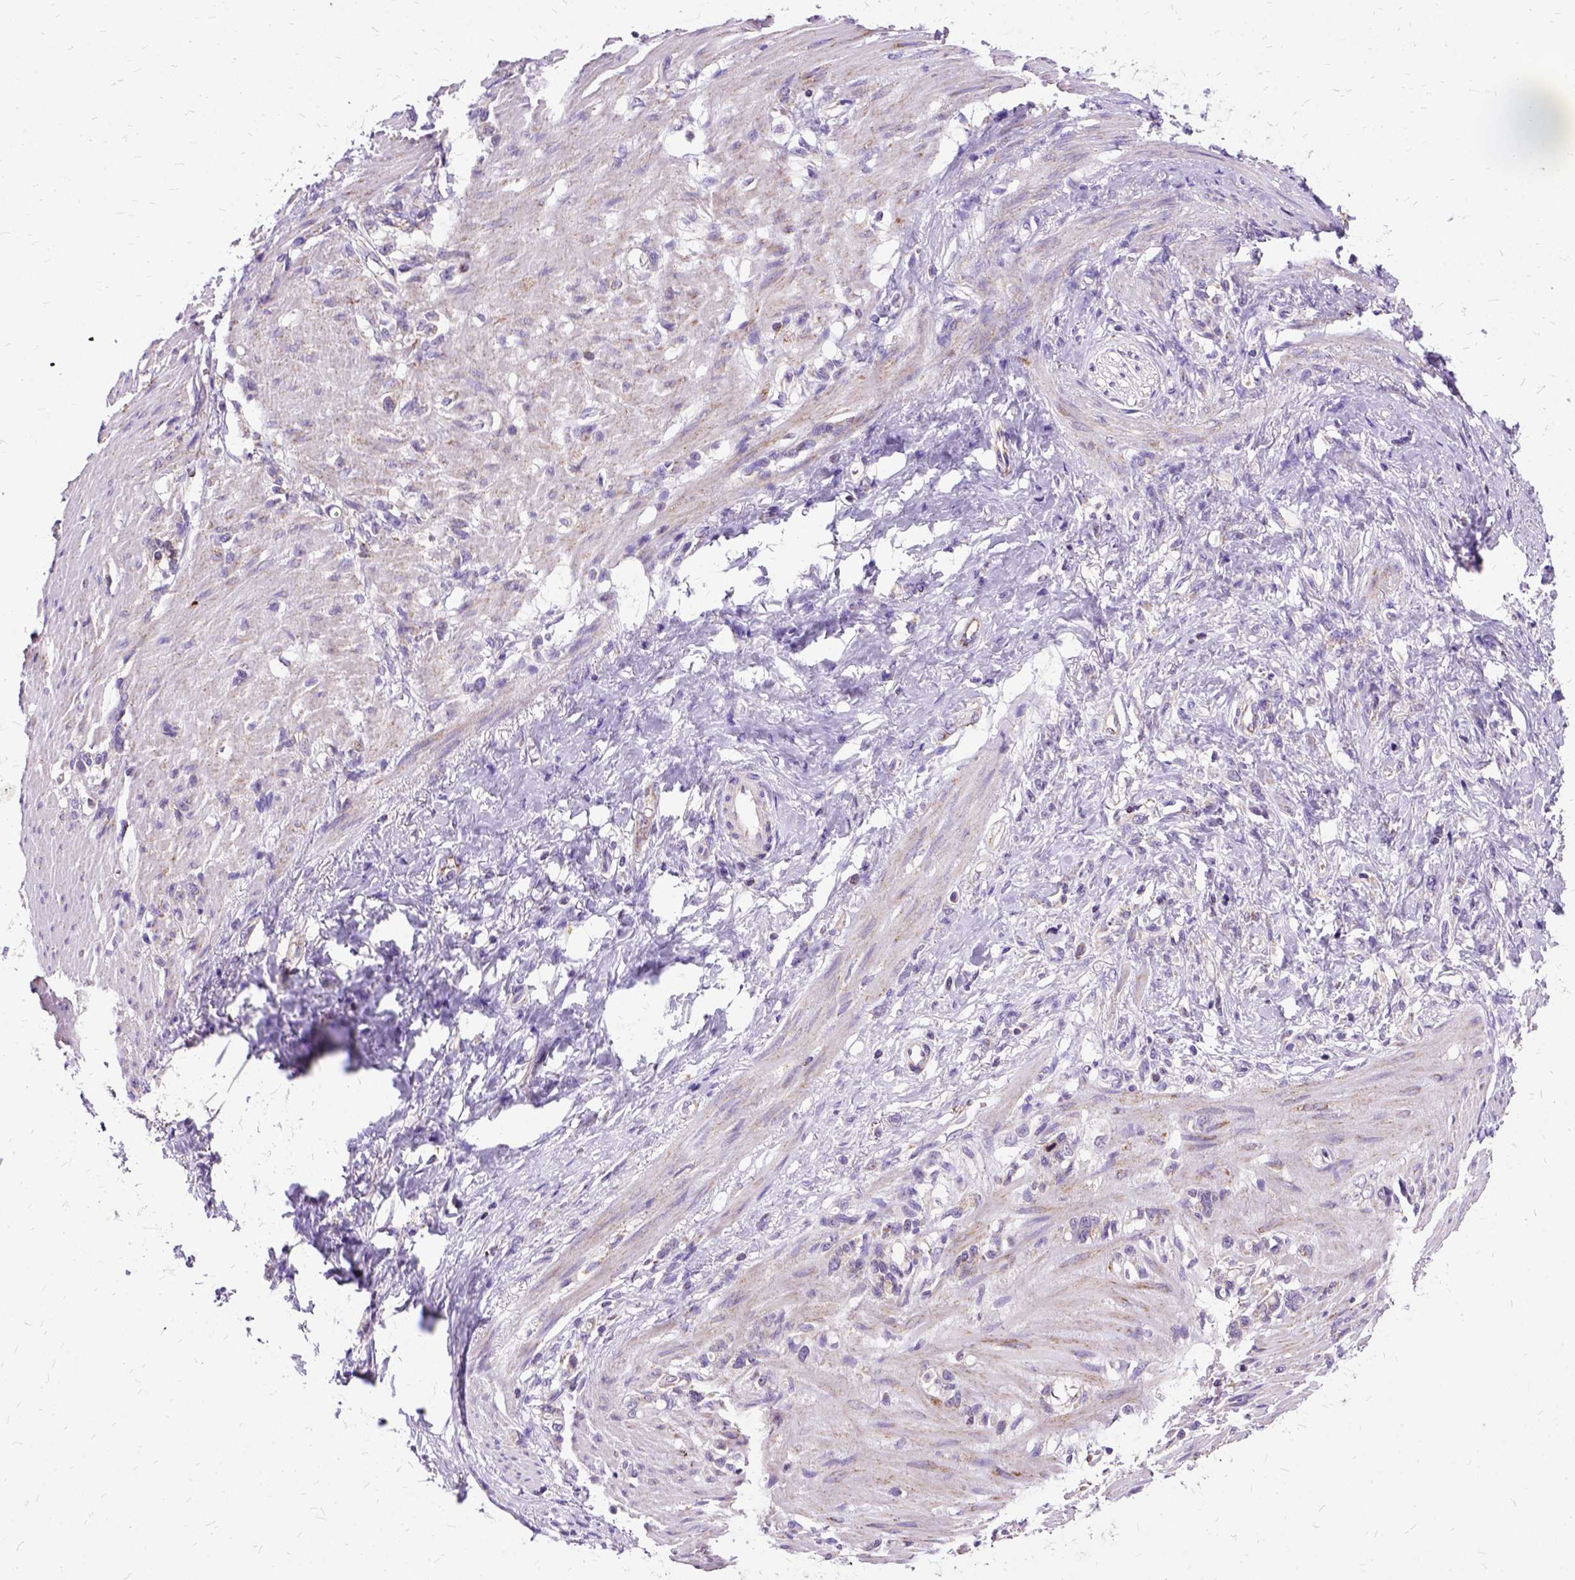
{"staining": {"intensity": "negative", "quantity": "none", "location": "none"}, "tissue": "stomach cancer", "cell_type": "Tumor cells", "image_type": "cancer", "snomed": [{"axis": "morphology", "description": "Adenocarcinoma, NOS"}, {"axis": "topography", "description": "Stomach"}], "caption": "This is an immunohistochemistry photomicrograph of human stomach adenocarcinoma. There is no staining in tumor cells.", "gene": "OXCT1", "patient": {"sex": "female", "age": 84}}